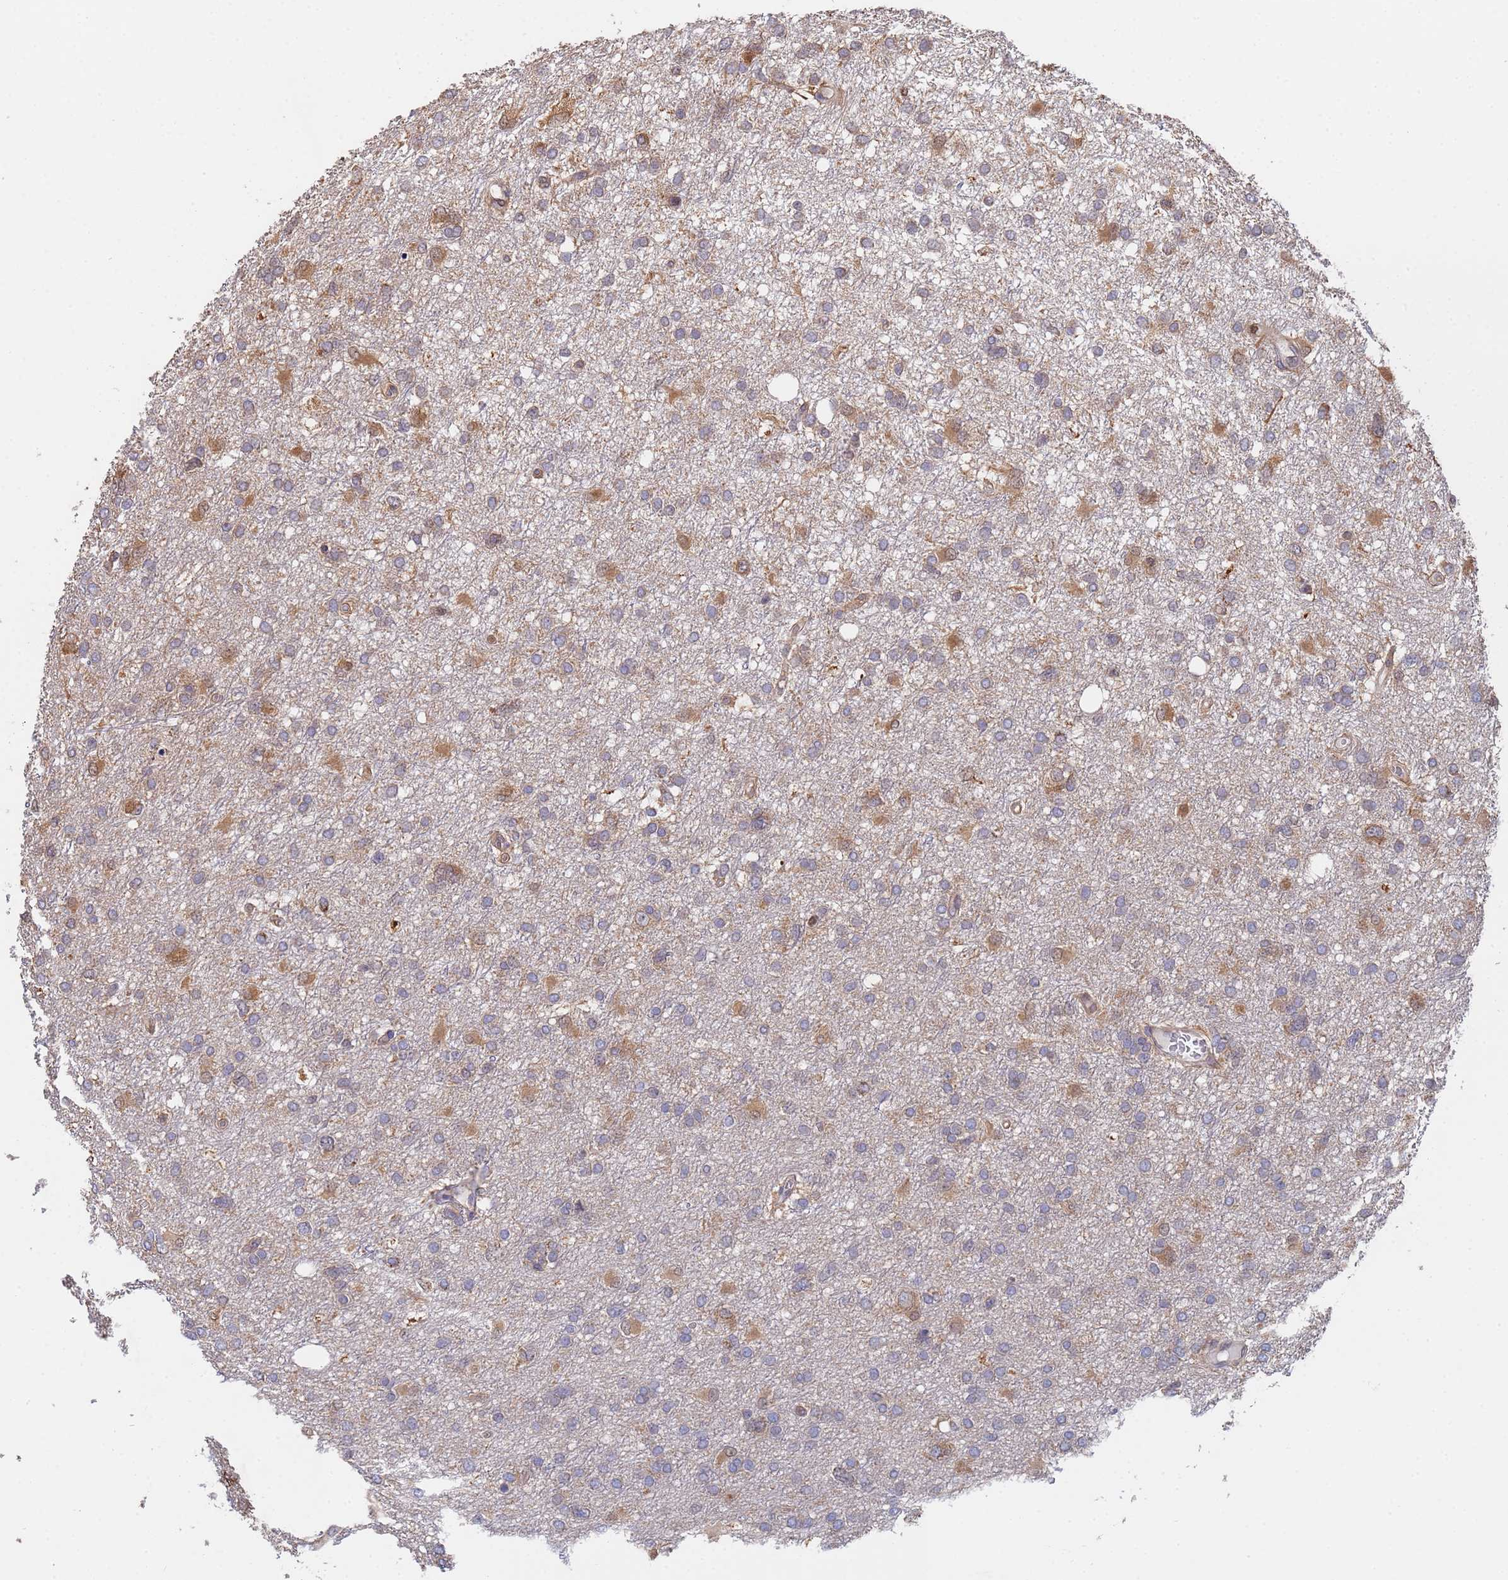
{"staining": {"intensity": "moderate", "quantity": "25%-75%", "location": "cytoplasmic/membranous"}, "tissue": "glioma", "cell_type": "Tumor cells", "image_type": "cancer", "snomed": [{"axis": "morphology", "description": "Glioma, malignant, High grade"}, {"axis": "topography", "description": "Brain"}], "caption": "Malignant high-grade glioma tissue reveals moderate cytoplasmic/membranous staining in about 25%-75% of tumor cells, visualized by immunohistochemistry.", "gene": "FAM25A", "patient": {"sex": "male", "age": 61}}